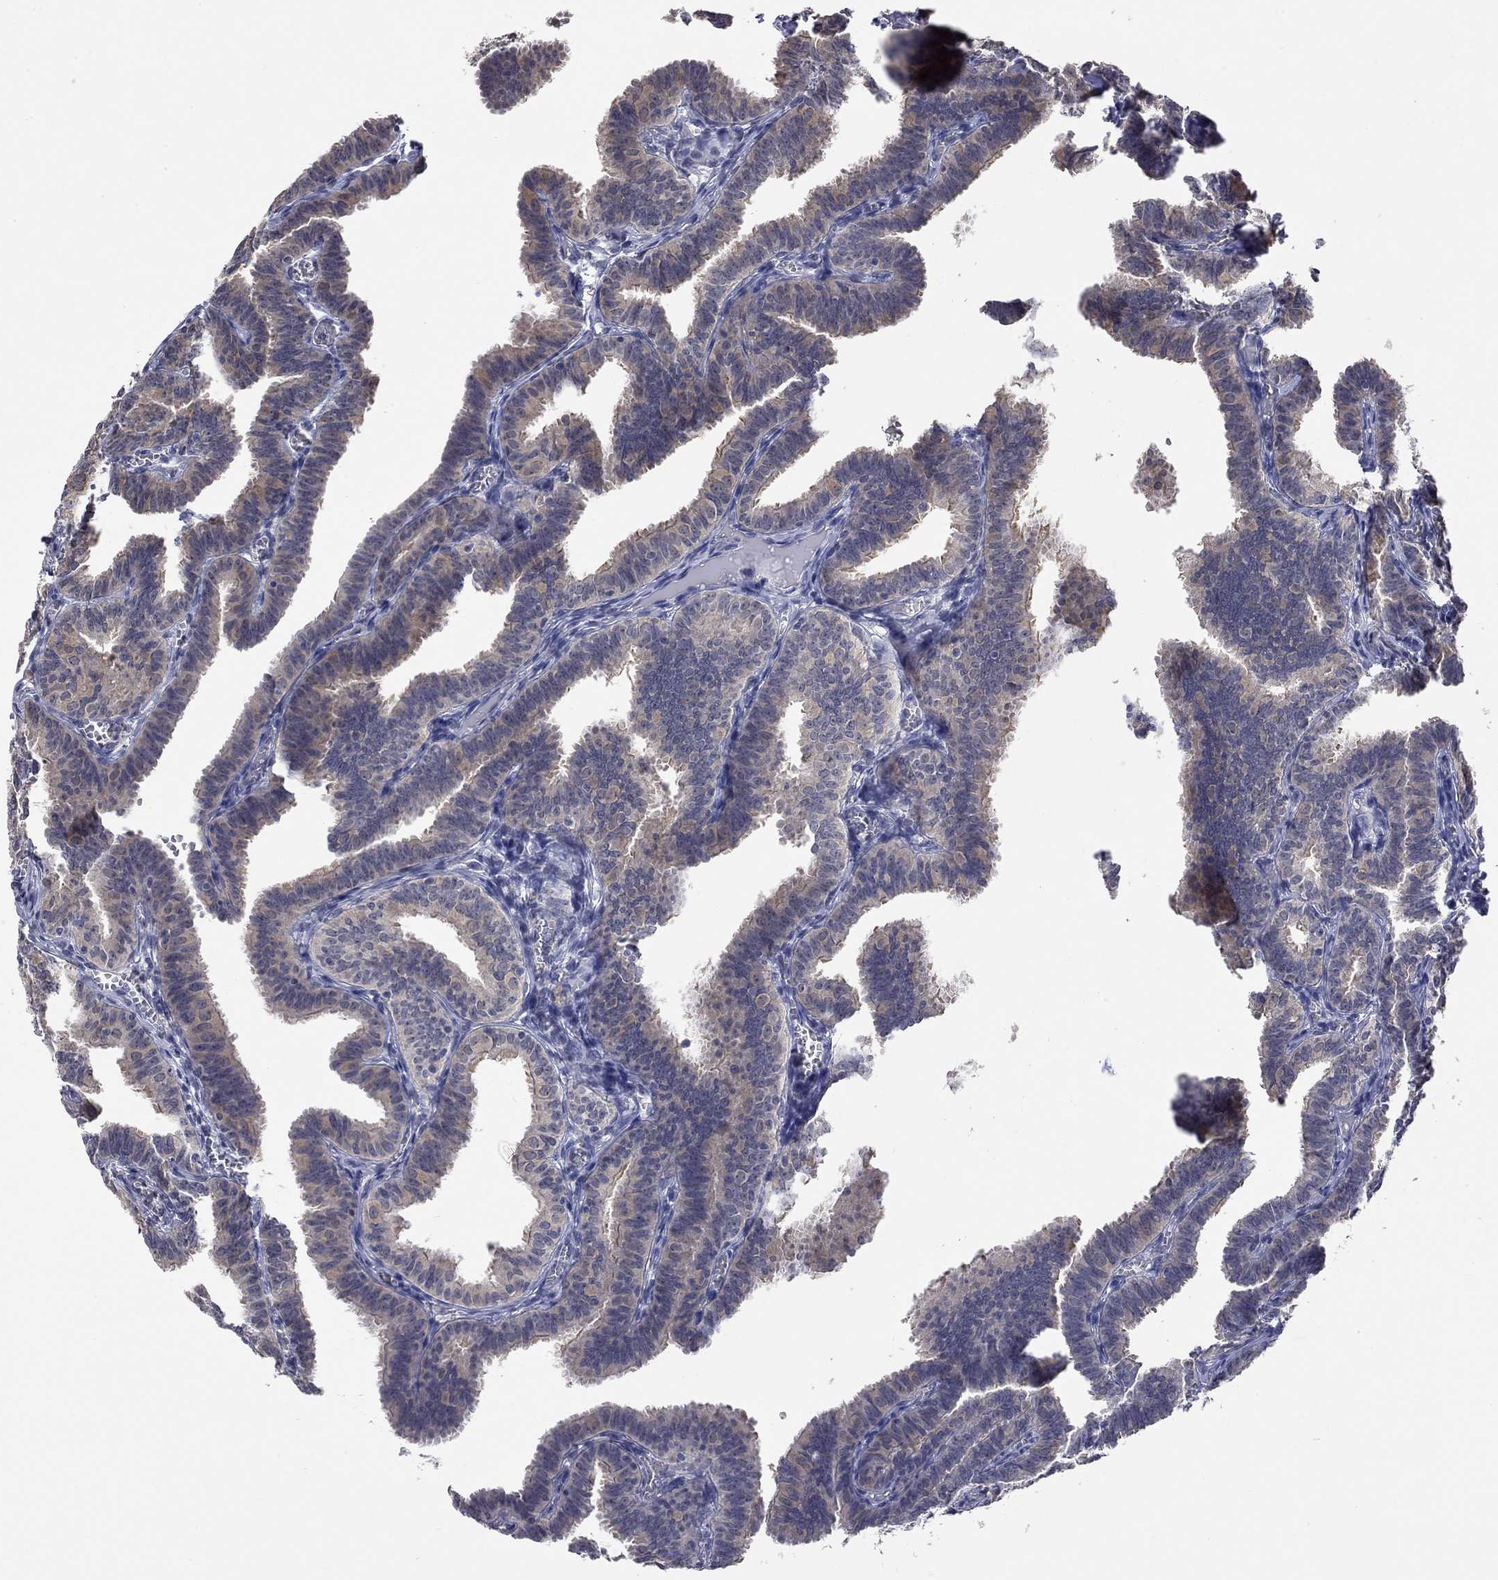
{"staining": {"intensity": "weak", "quantity": "<25%", "location": "cytoplasmic/membranous"}, "tissue": "fallopian tube", "cell_type": "Glandular cells", "image_type": "normal", "snomed": [{"axis": "morphology", "description": "Normal tissue, NOS"}, {"axis": "topography", "description": "Fallopian tube"}], "caption": "Histopathology image shows no protein positivity in glandular cells of benign fallopian tube. Brightfield microscopy of IHC stained with DAB (brown) and hematoxylin (blue), captured at high magnification.", "gene": "FABP12", "patient": {"sex": "female", "age": 25}}